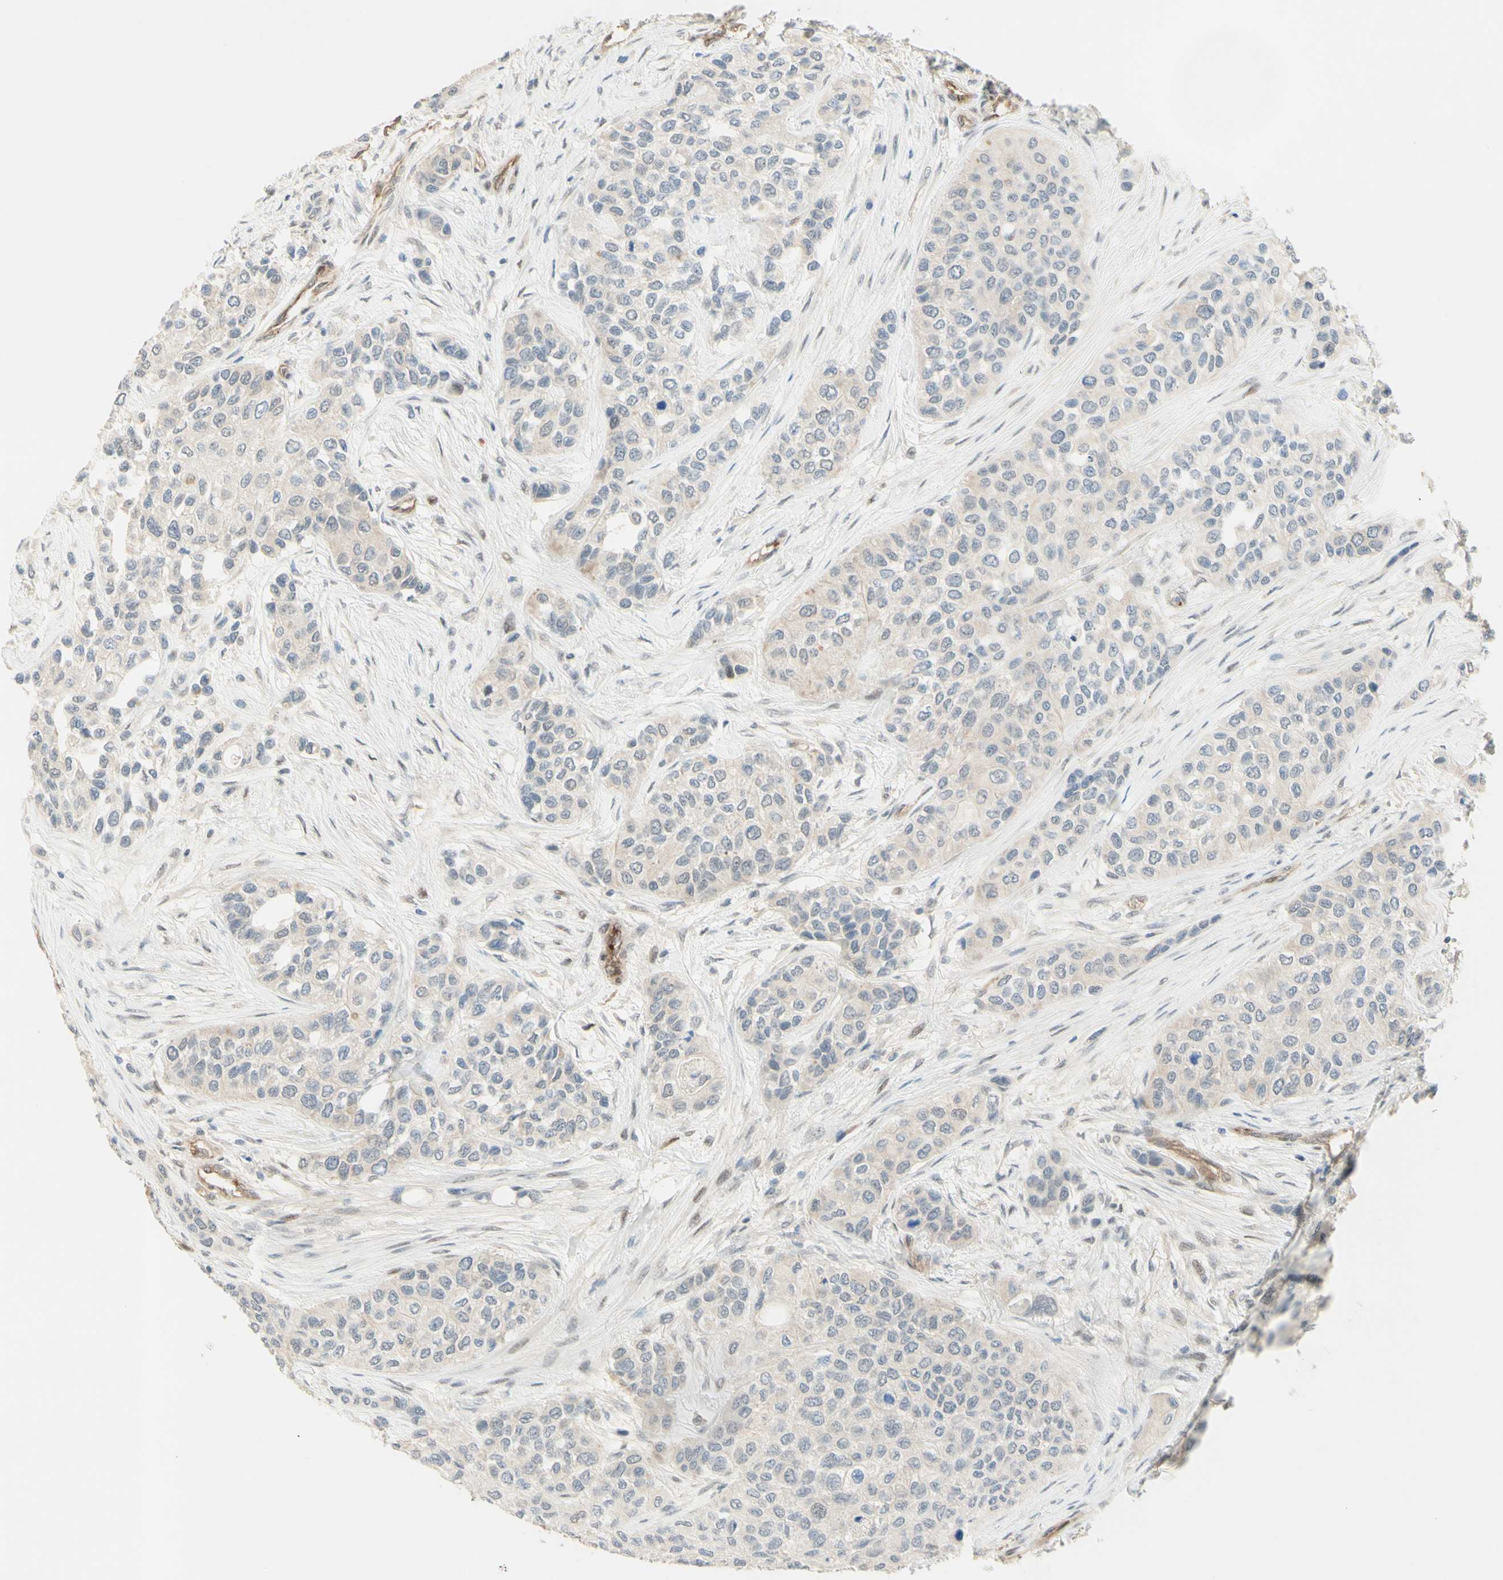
{"staining": {"intensity": "negative", "quantity": "none", "location": "none"}, "tissue": "urothelial cancer", "cell_type": "Tumor cells", "image_type": "cancer", "snomed": [{"axis": "morphology", "description": "Urothelial carcinoma, High grade"}, {"axis": "topography", "description": "Urinary bladder"}], "caption": "Protein analysis of urothelial cancer demonstrates no significant expression in tumor cells.", "gene": "ANGPT2", "patient": {"sex": "female", "age": 56}}